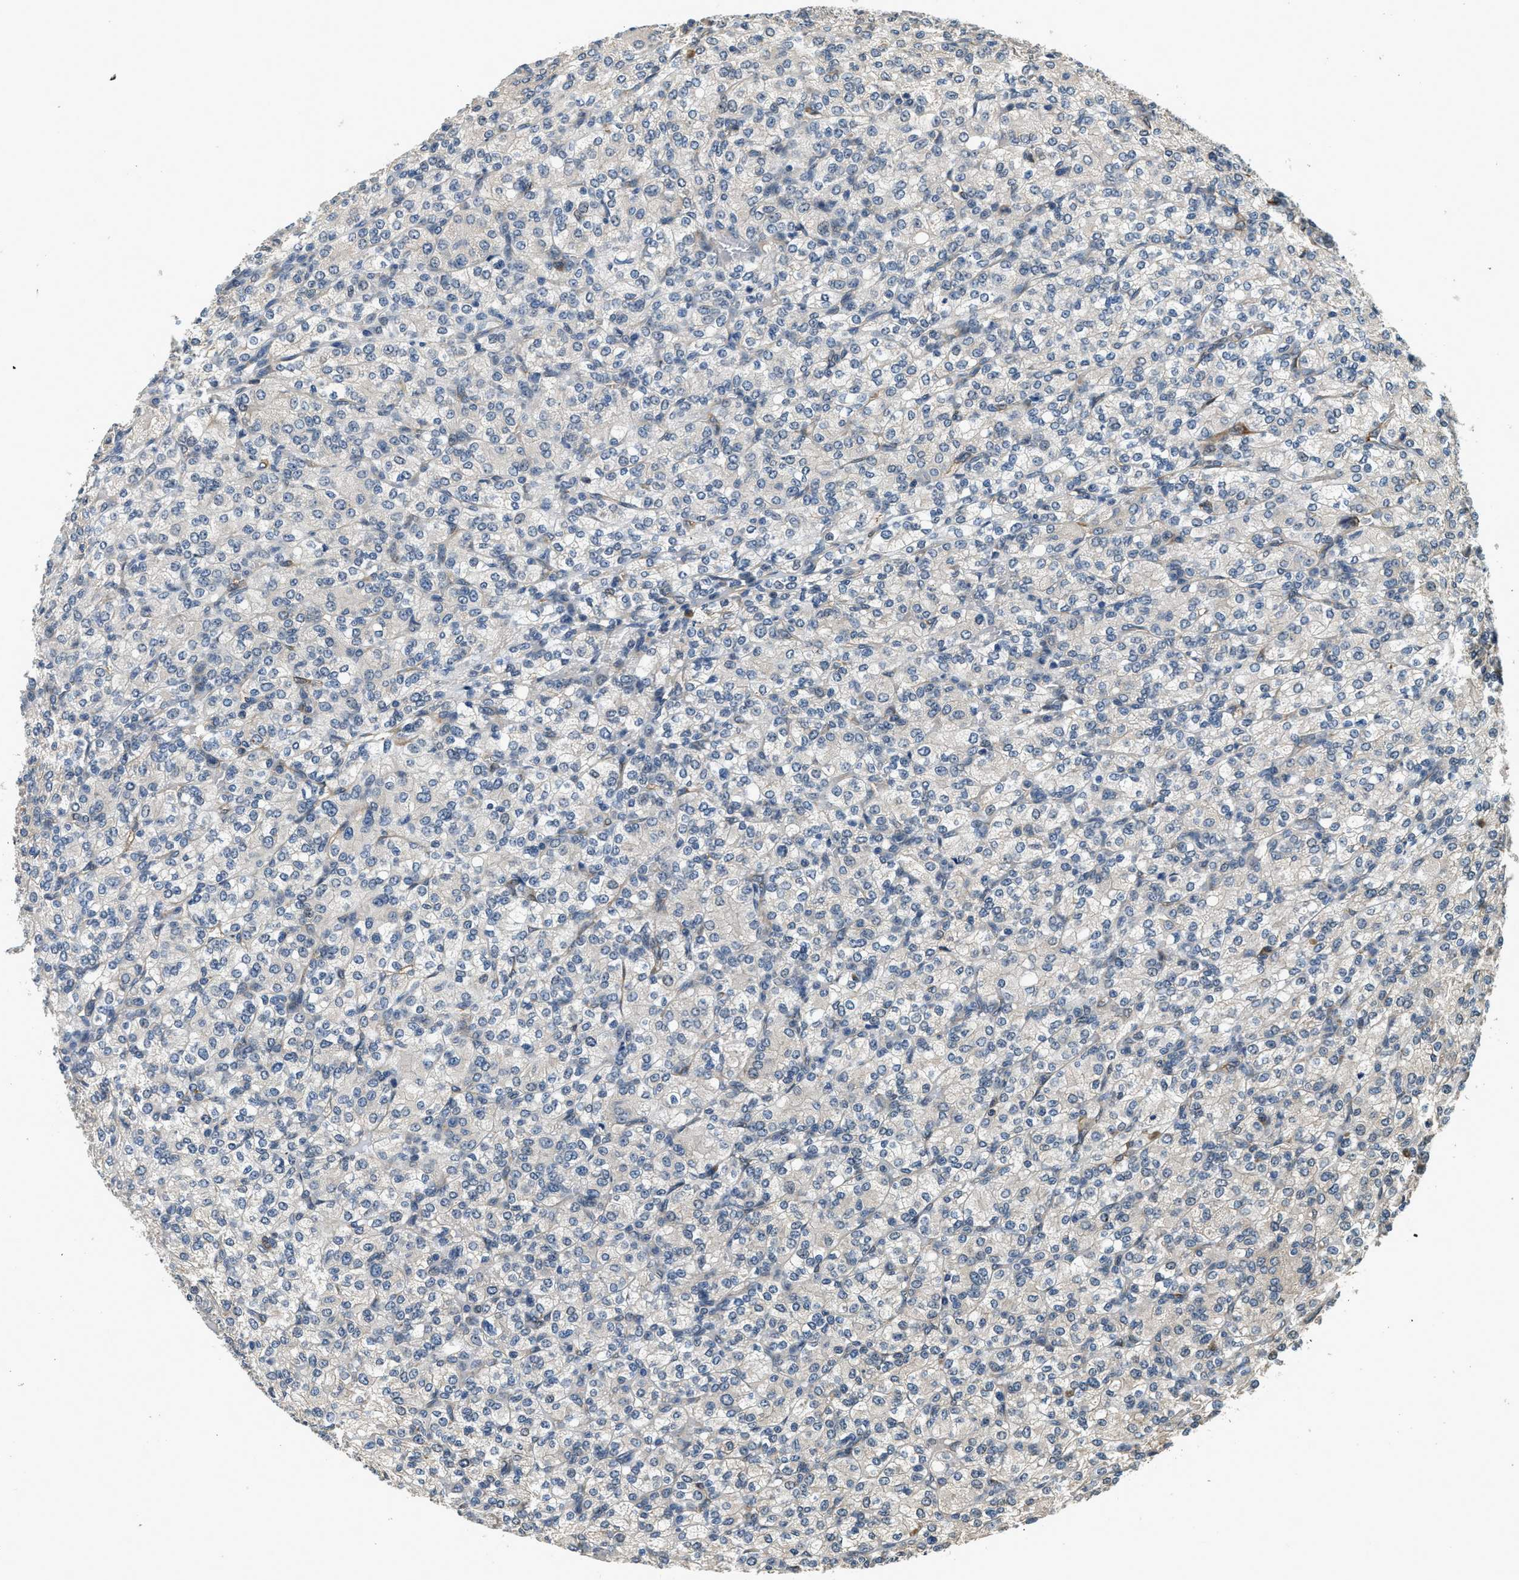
{"staining": {"intensity": "negative", "quantity": "none", "location": "none"}, "tissue": "renal cancer", "cell_type": "Tumor cells", "image_type": "cancer", "snomed": [{"axis": "morphology", "description": "Adenocarcinoma, NOS"}, {"axis": "topography", "description": "Kidney"}], "caption": "Immunohistochemical staining of human renal cancer demonstrates no significant positivity in tumor cells.", "gene": "ALOX12", "patient": {"sex": "male", "age": 77}}